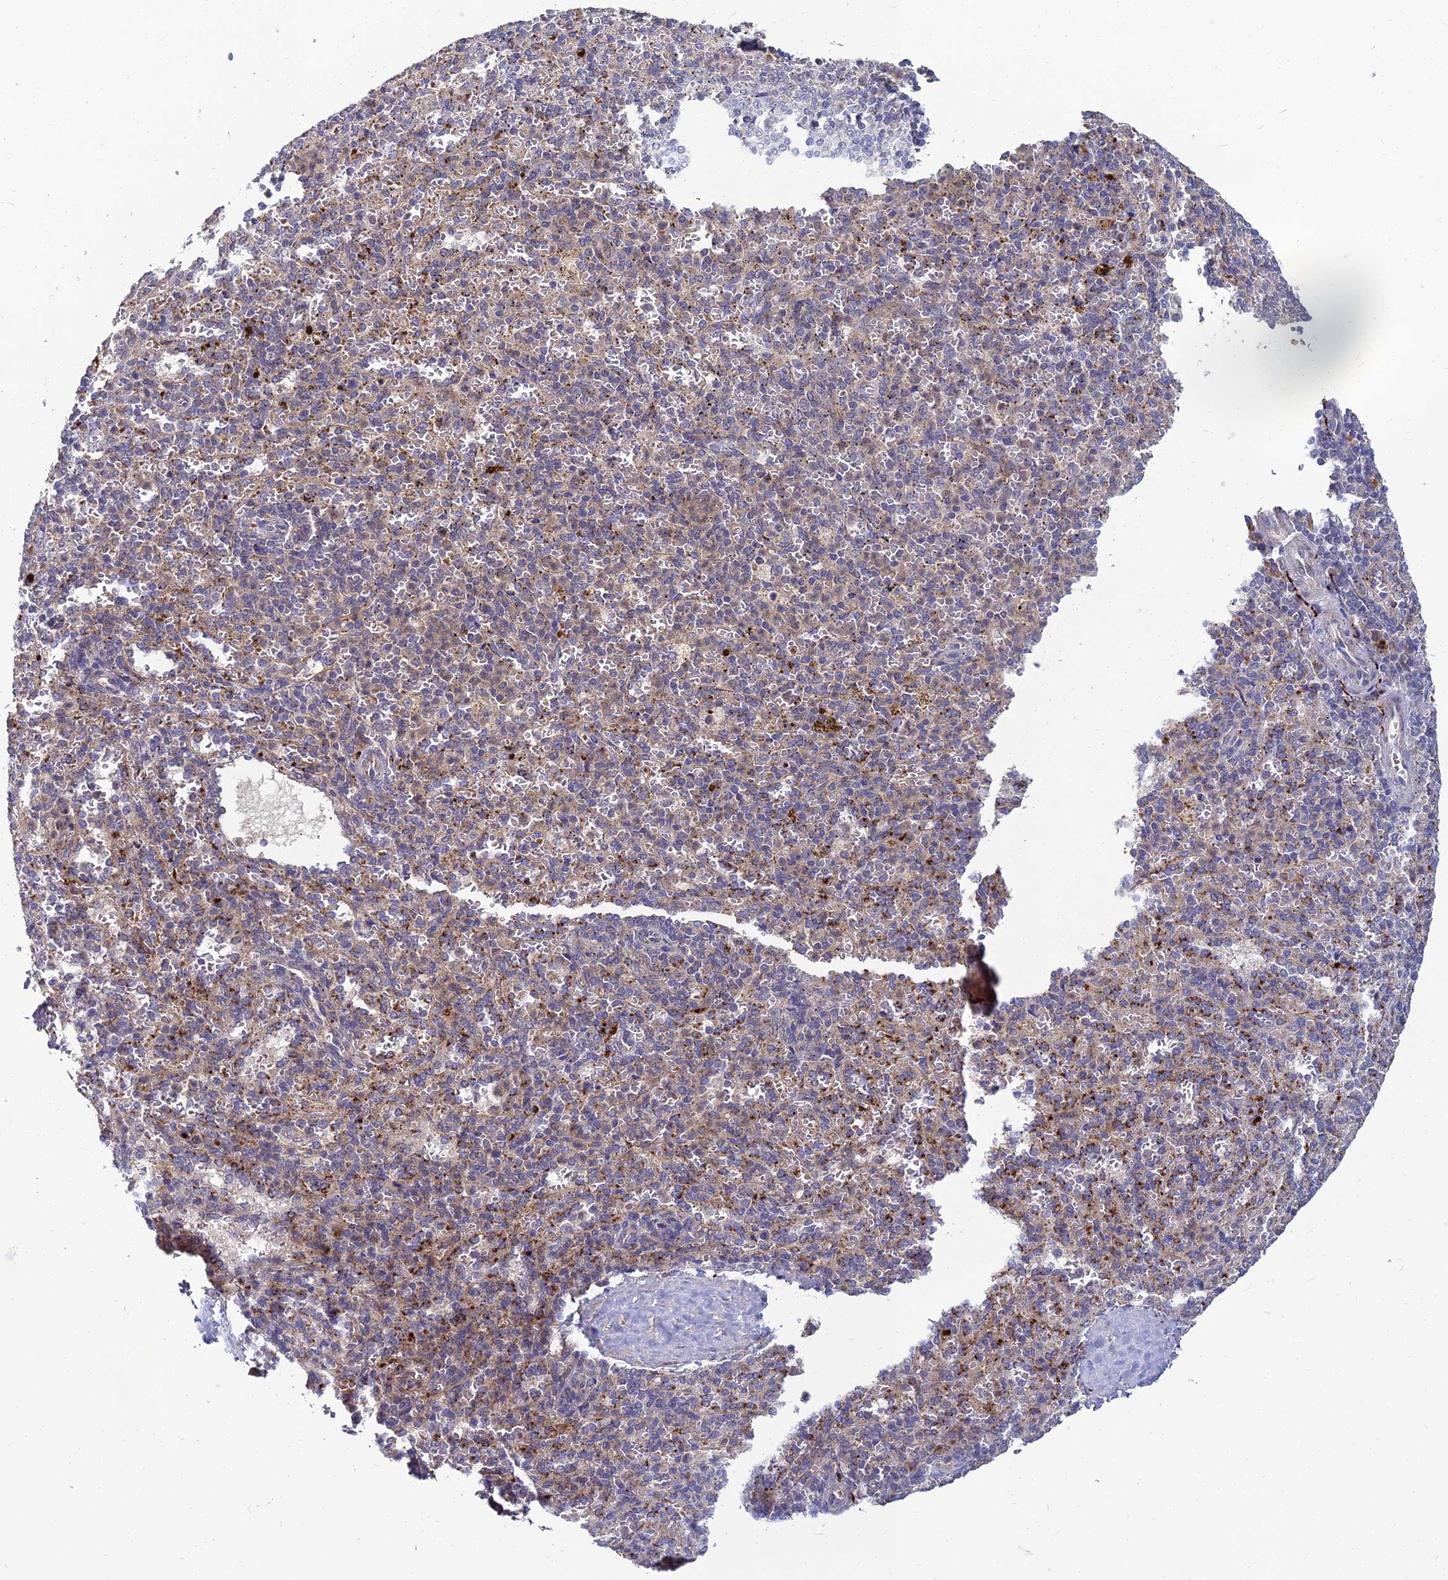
{"staining": {"intensity": "negative", "quantity": "none", "location": "none"}, "tissue": "spleen", "cell_type": "Cells in red pulp", "image_type": "normal", "snomed": [{"axis": "morphology", "description": "Normal tissue, NOS"}, {"axis": "topography", "description": "Spleen"}], "caption": "Immunohistochemistry (IHC) histopathology image of unremarkable human spleen stained for a protein (brown), which demonstrates no staining in cells in red pulp.", "gene": "NPY", "patient": {"sex": "female", "age": 21}}